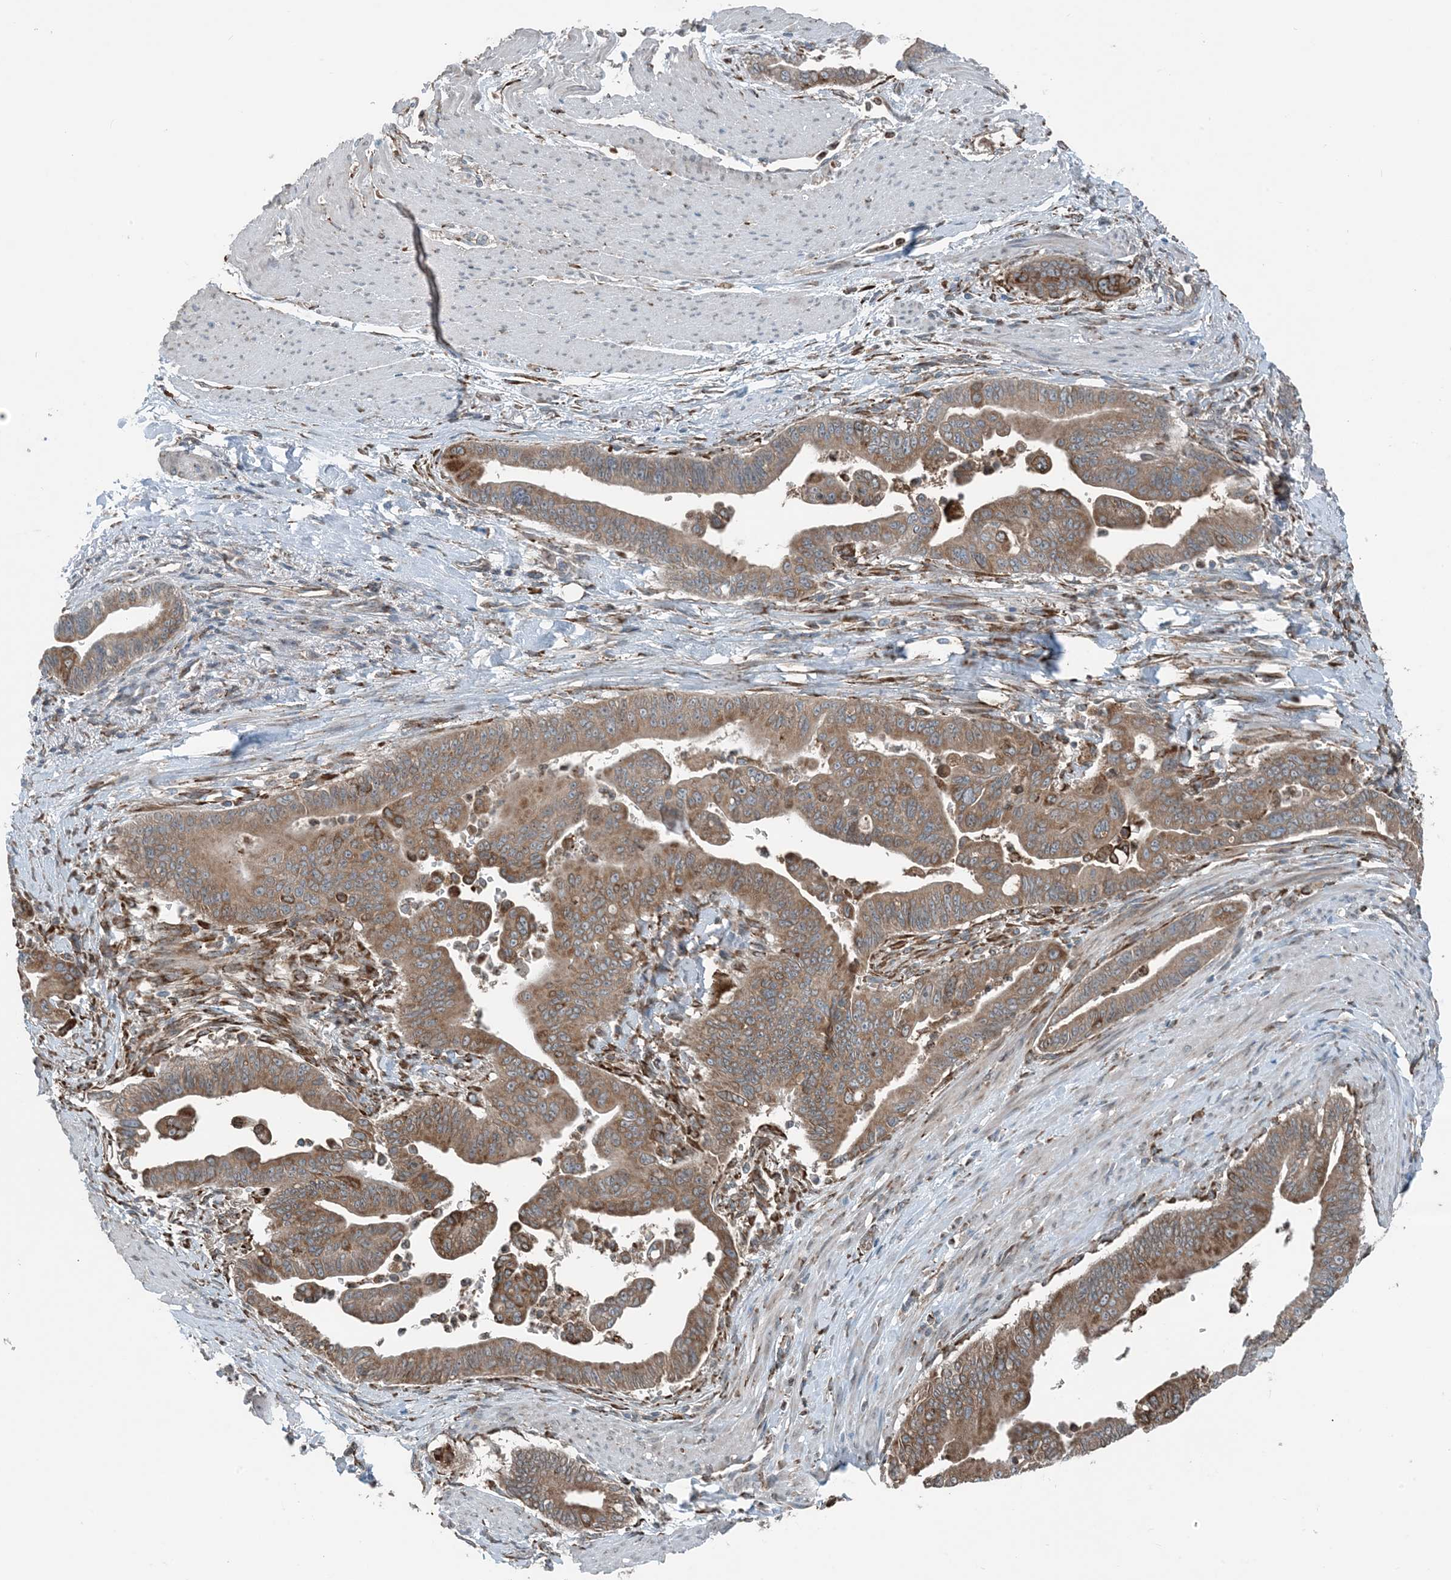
{"staining": {"intensity": "moderate", "quantity": ">75%", "location": "cytoplasmic/membranous"}, "tissue": "pancreatic cancer", "cell_type": "Tumor cells", "image_type": "cancer", "snomed": [{"axis": "morphology", "description": "Adenocarcinoma, NOS"}, {"axis": "topography", "description": "Pancreas"}], "caption": "Adenocarcinoma (pancreatic) stained for a protein exhibits moderate cytoplasmic/membranous positivity in tumor cells.", "gene": "CERKL", "patient": {"sex": "male", "age": 70}}